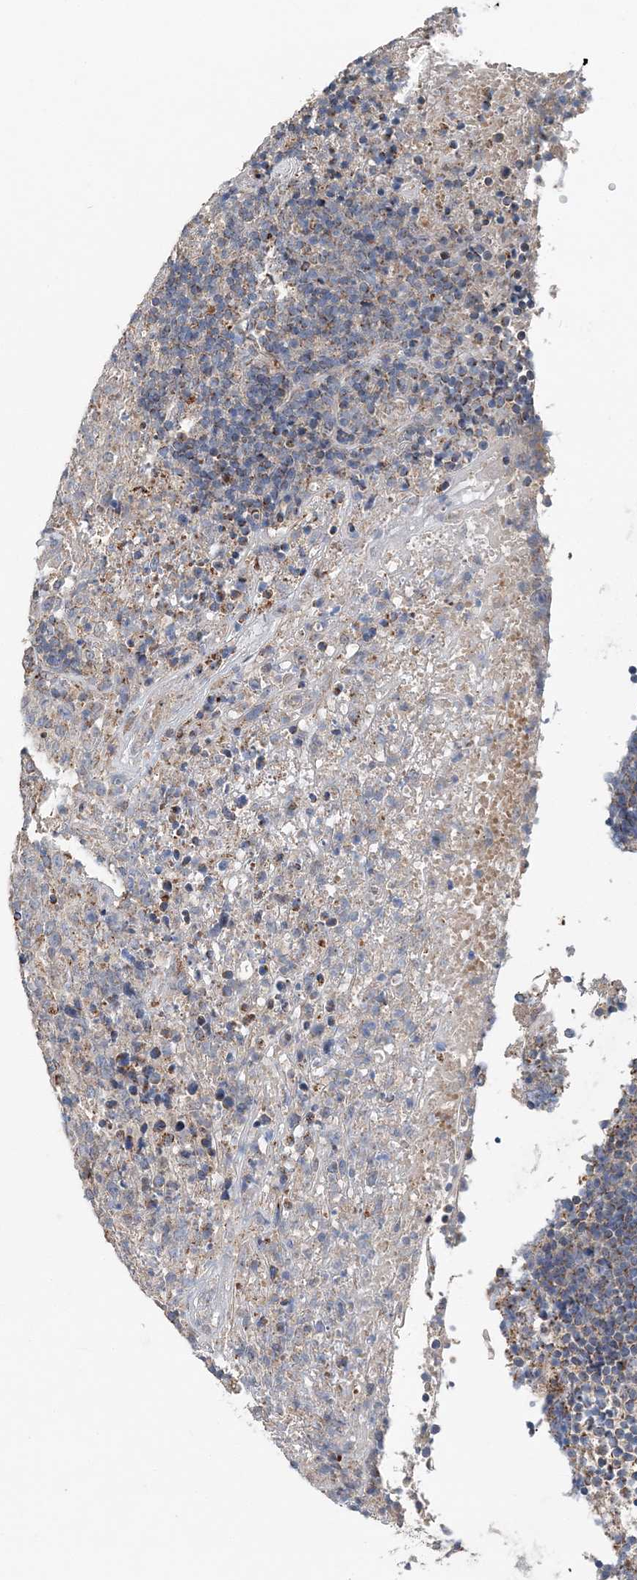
{"staining": {"intensity": "moderate", "quantity": "<25%", "location": "cytoplasmic/membranous"}, "tissue": "lymphoma", "cell_type": "Tumor cells", "image_type": "cancer", "snomed": [{"axis": "morphology", "description": "Malignant lymphoma, non-Hodgkin's type, High grade"}, {"axis": "topography", "description": "Tonsil"}], "caption": "Immunohistochemical staining of human lymphoma reveals moderate cytoplasmic/membranous protein staining in approximately <25% of tumor cells.", "gene": "SPRY2", "patient": {"sex": "female", "age": 36}}